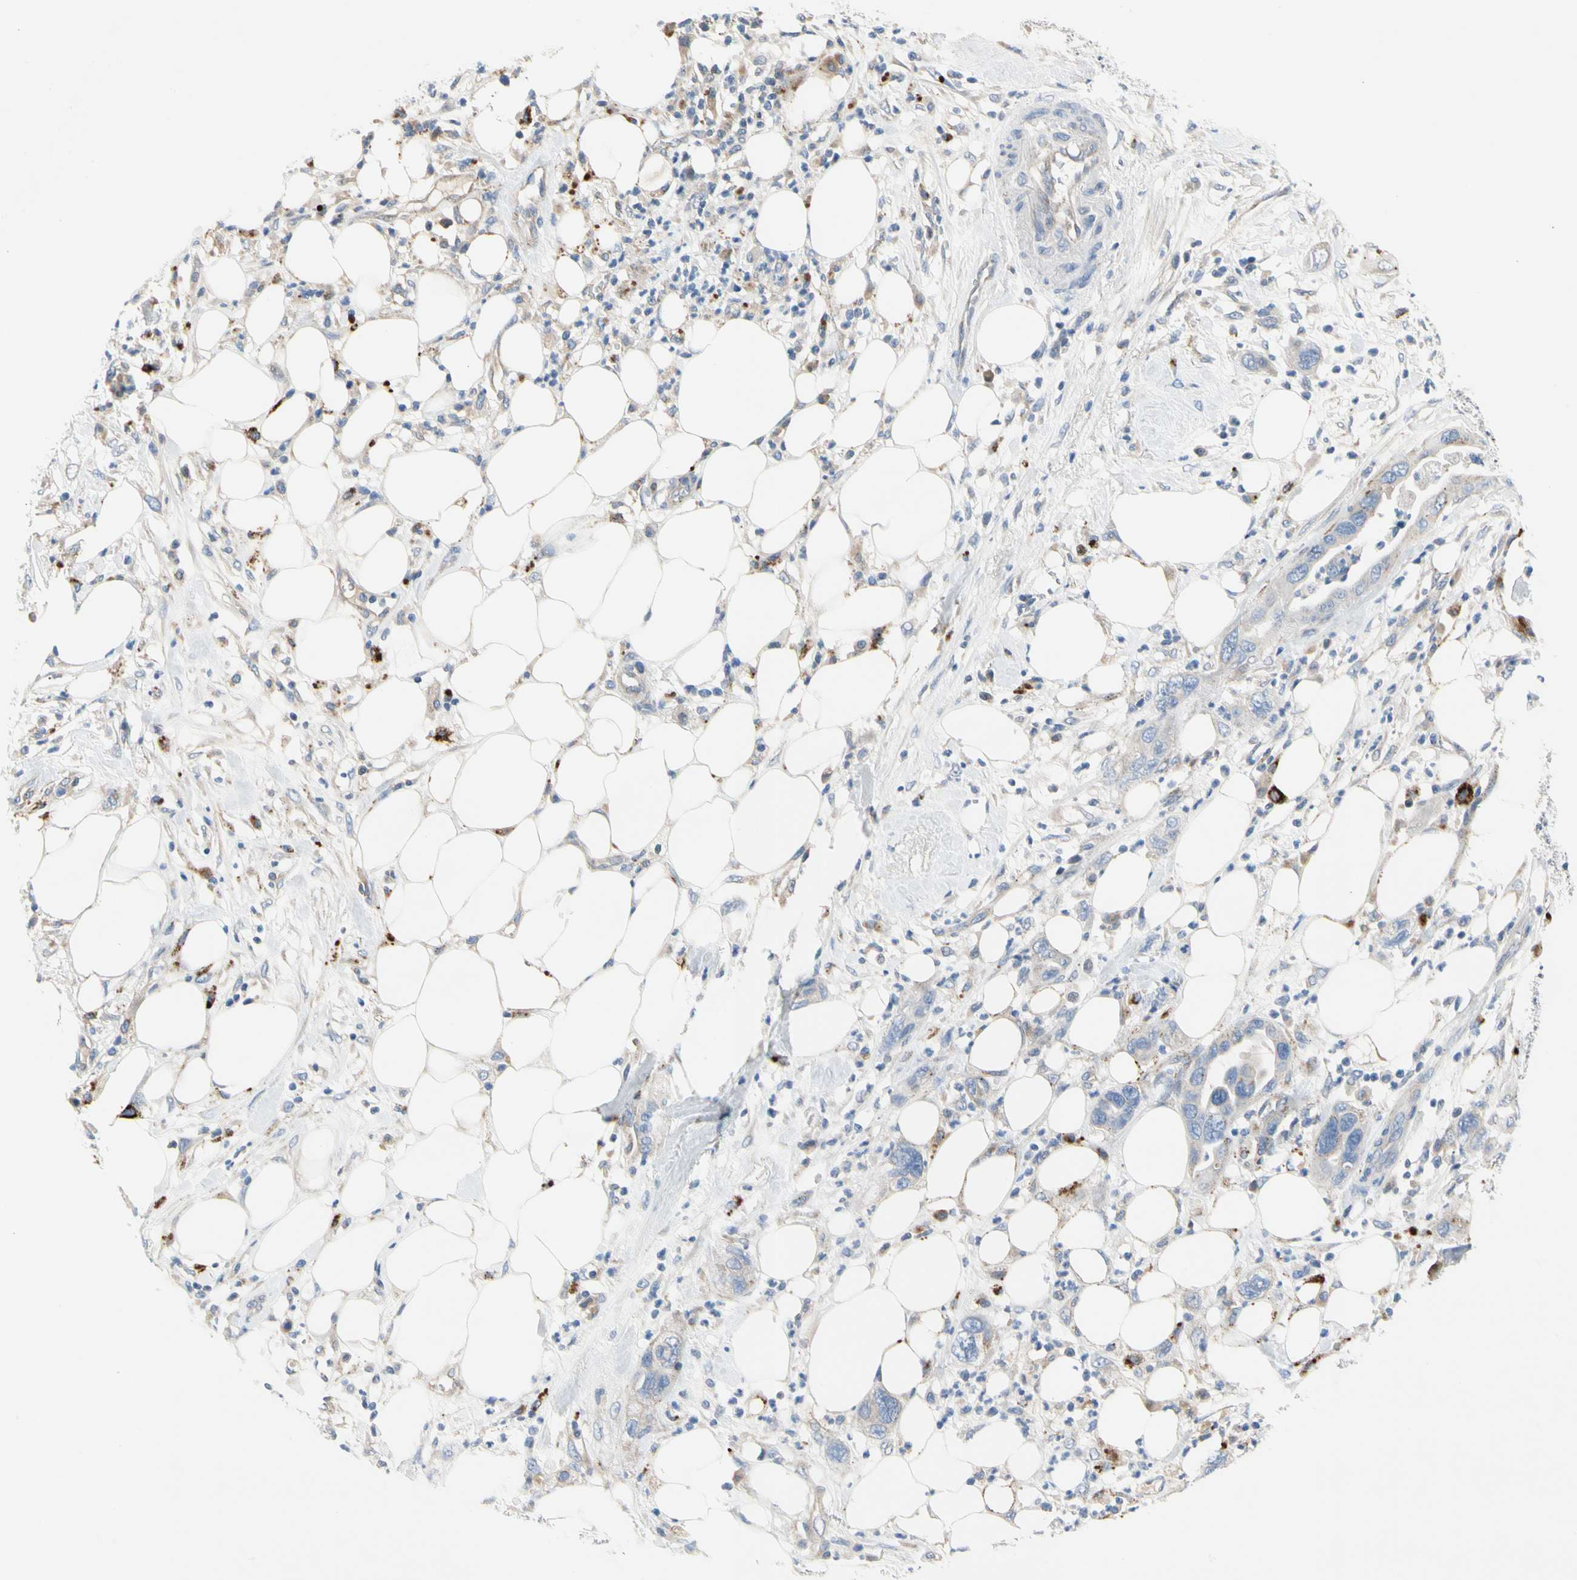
{"staining": {"intensity": "negative", "quantity": "none", "location": "none"}, "tissue": "pancreatic cancer", "cell_type": "Tumor cells", "image_type": "cancer", "snomed": [{"axis": "morphology", "description": "Adenocarcinoma, NOS"}, {"axis": "topography", "description": "Pancreas"}], "caption": "This photomicrograph is of pancreatic cancer (adenocarcinoma) stained with immunohistochemistry (IHC) to label a protein in brown with the nuclei are counter-stained blue. There is no positivity in tumor cells. Nuclei are stained in blue.", "gene": "RETSAT", "patient": {"sex": "female", "age": 71}}